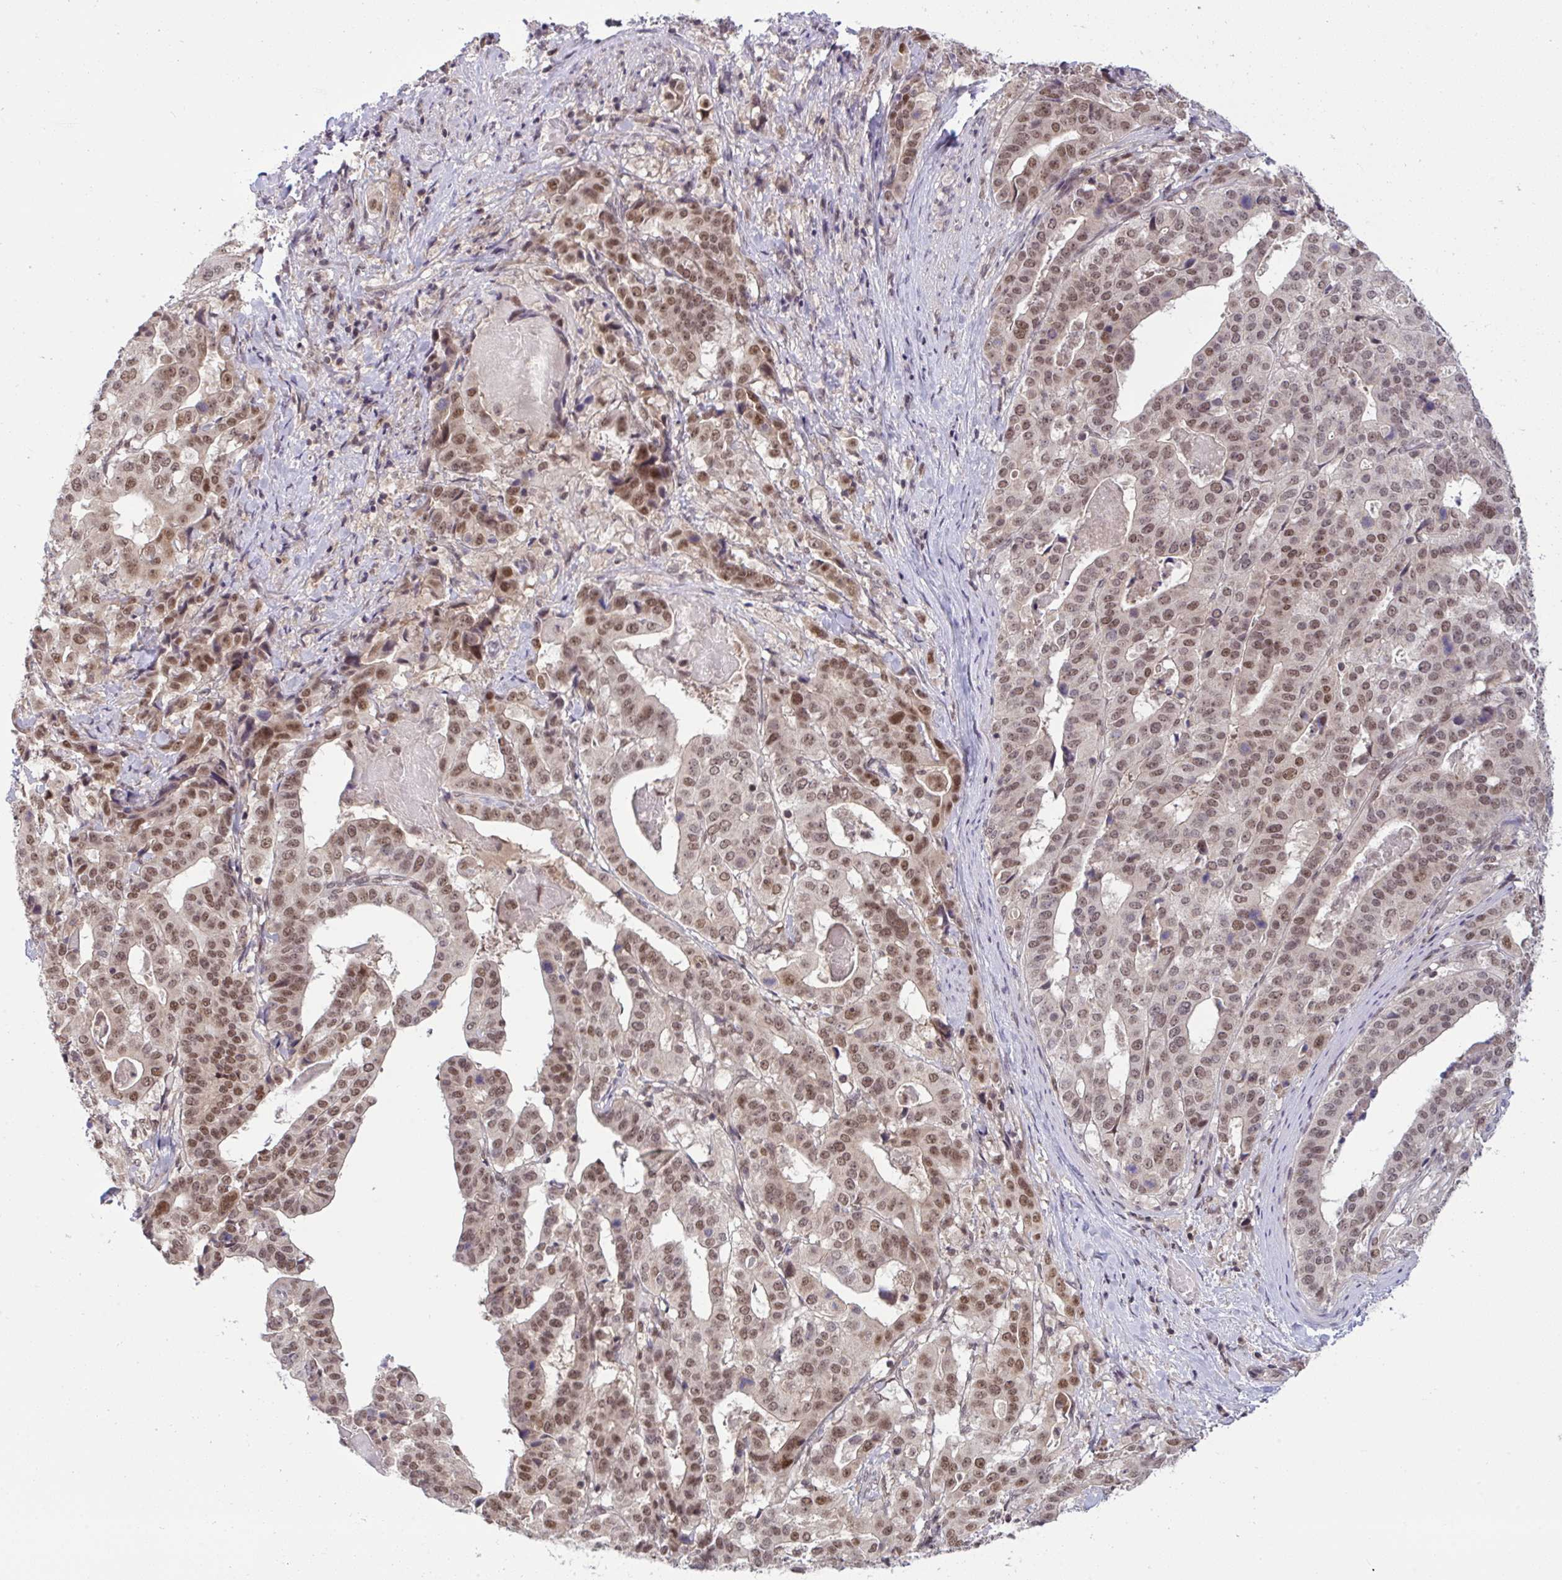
{"staining": {"intensity": "moderate", "quantity": ">75%", "location": "nuclear"}, "tissue": "stomach cancer", "cell_type": "Tumor cells", "image_type": "cancer", "snomed": [{"axis": "morphology", "description": "Adenocarcinoma, NOS"}, {"axis": "topography", "description": "Stomach"}], "caption": "IHC image of adenocarcinoma (stomach) stained for a protein (brown), which displays medium levels of moderate nuclear expression in about >75% of tumor cells.", "gene": "KLF2", "patient": {"sex": "male", "age": 48}}